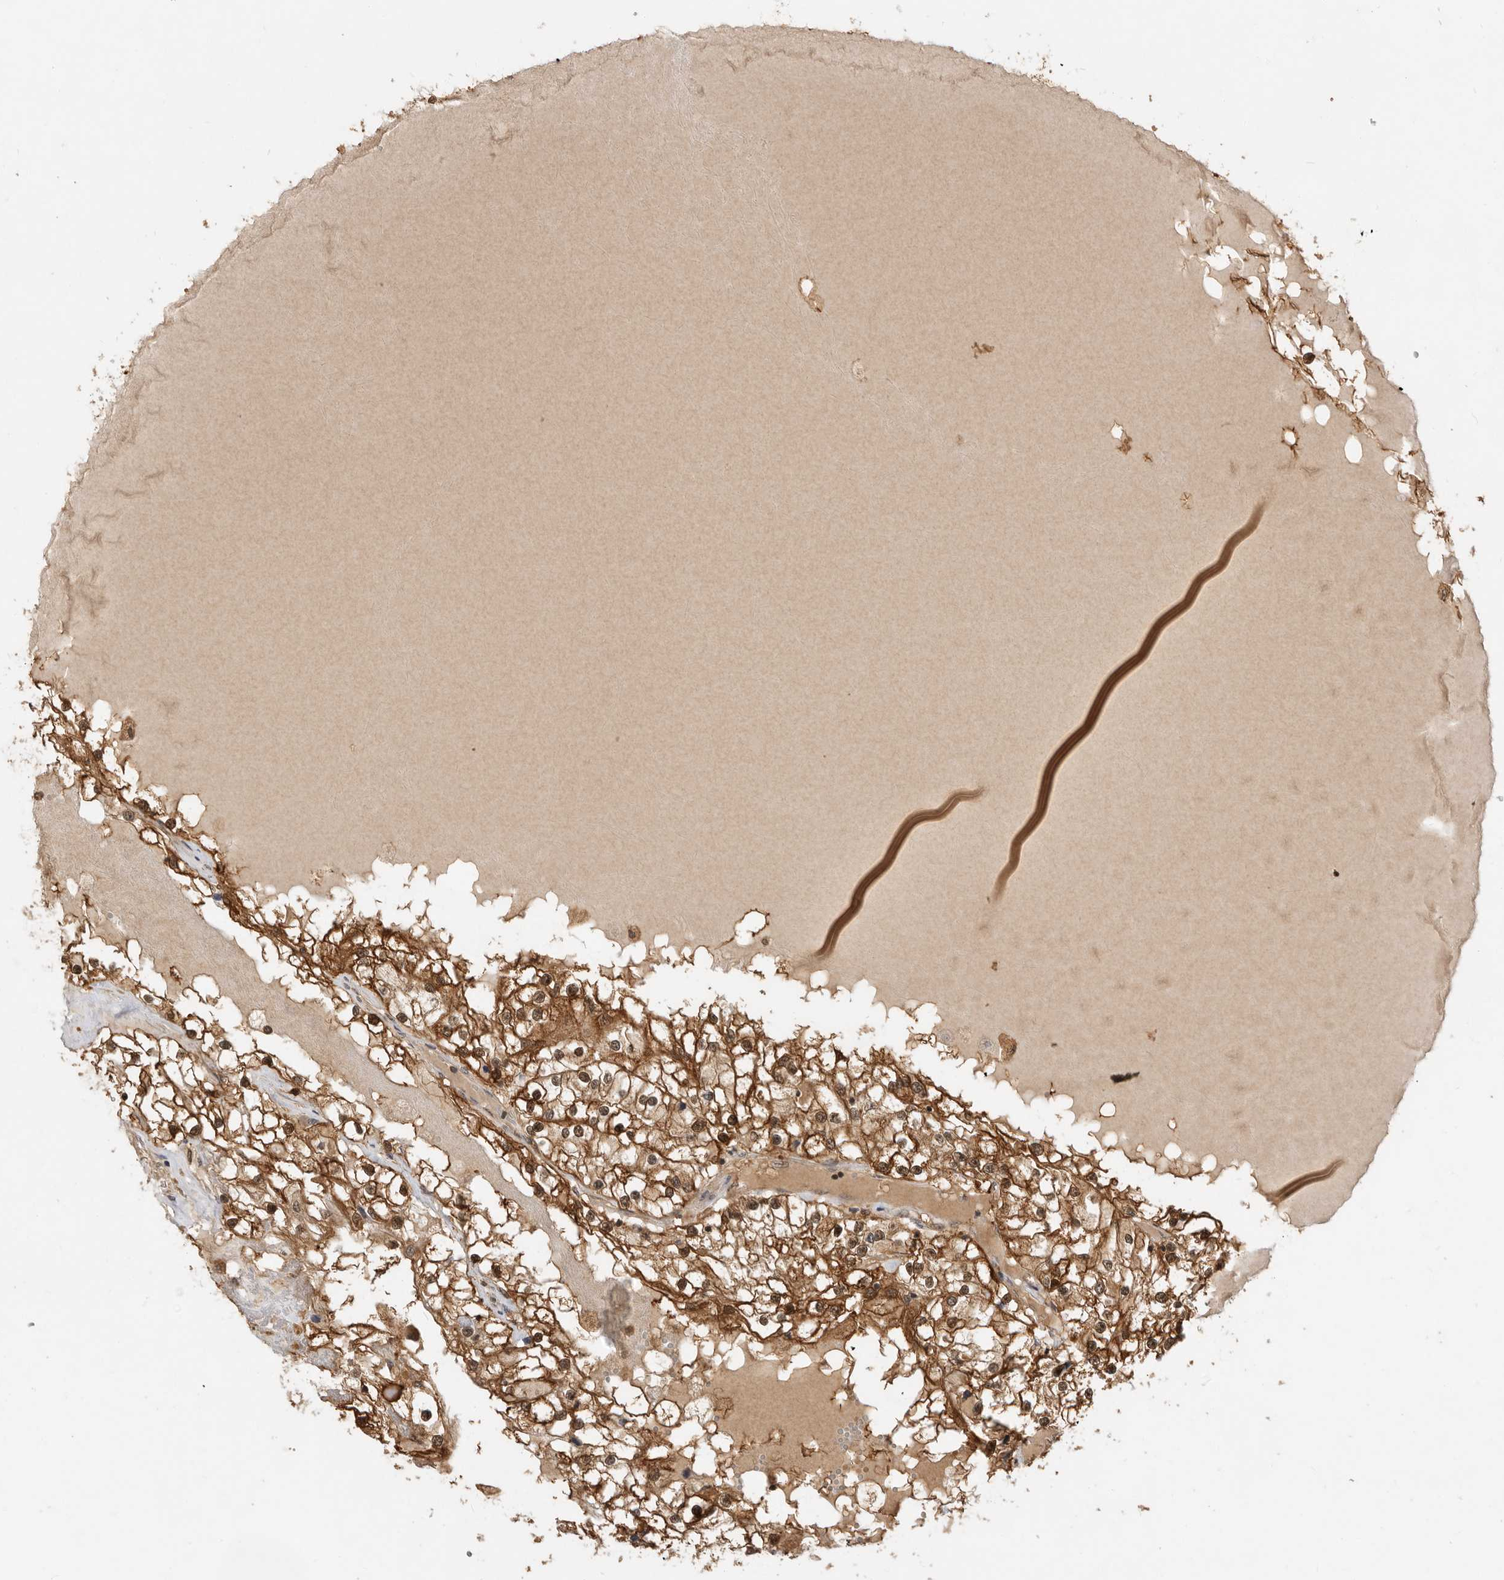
{"staining": {"intensity": "strong", "quantity": ">75%", "location": "cytoplasmic/membranous,nuclear"}, "tissue": "renal cancer", "cell_type": "Tumor cells", "image_type": "cancer", "snomed": [{"axis": "morphology", "description": "Adenocarcinoma, NOS"}, {"axis": "topography", "description": "Kidney"}], "caption": "This micrograph displays adenocarcinoma (renal) stained with IHC to label a protein in brown. The cytoplasmic/membranous and nuclear of tumor cells show strong positivity for the protein. Nuclei are counter-stained blue.", "gene": "ADPRS", "patient": {"sex": "male", "age": 68}}